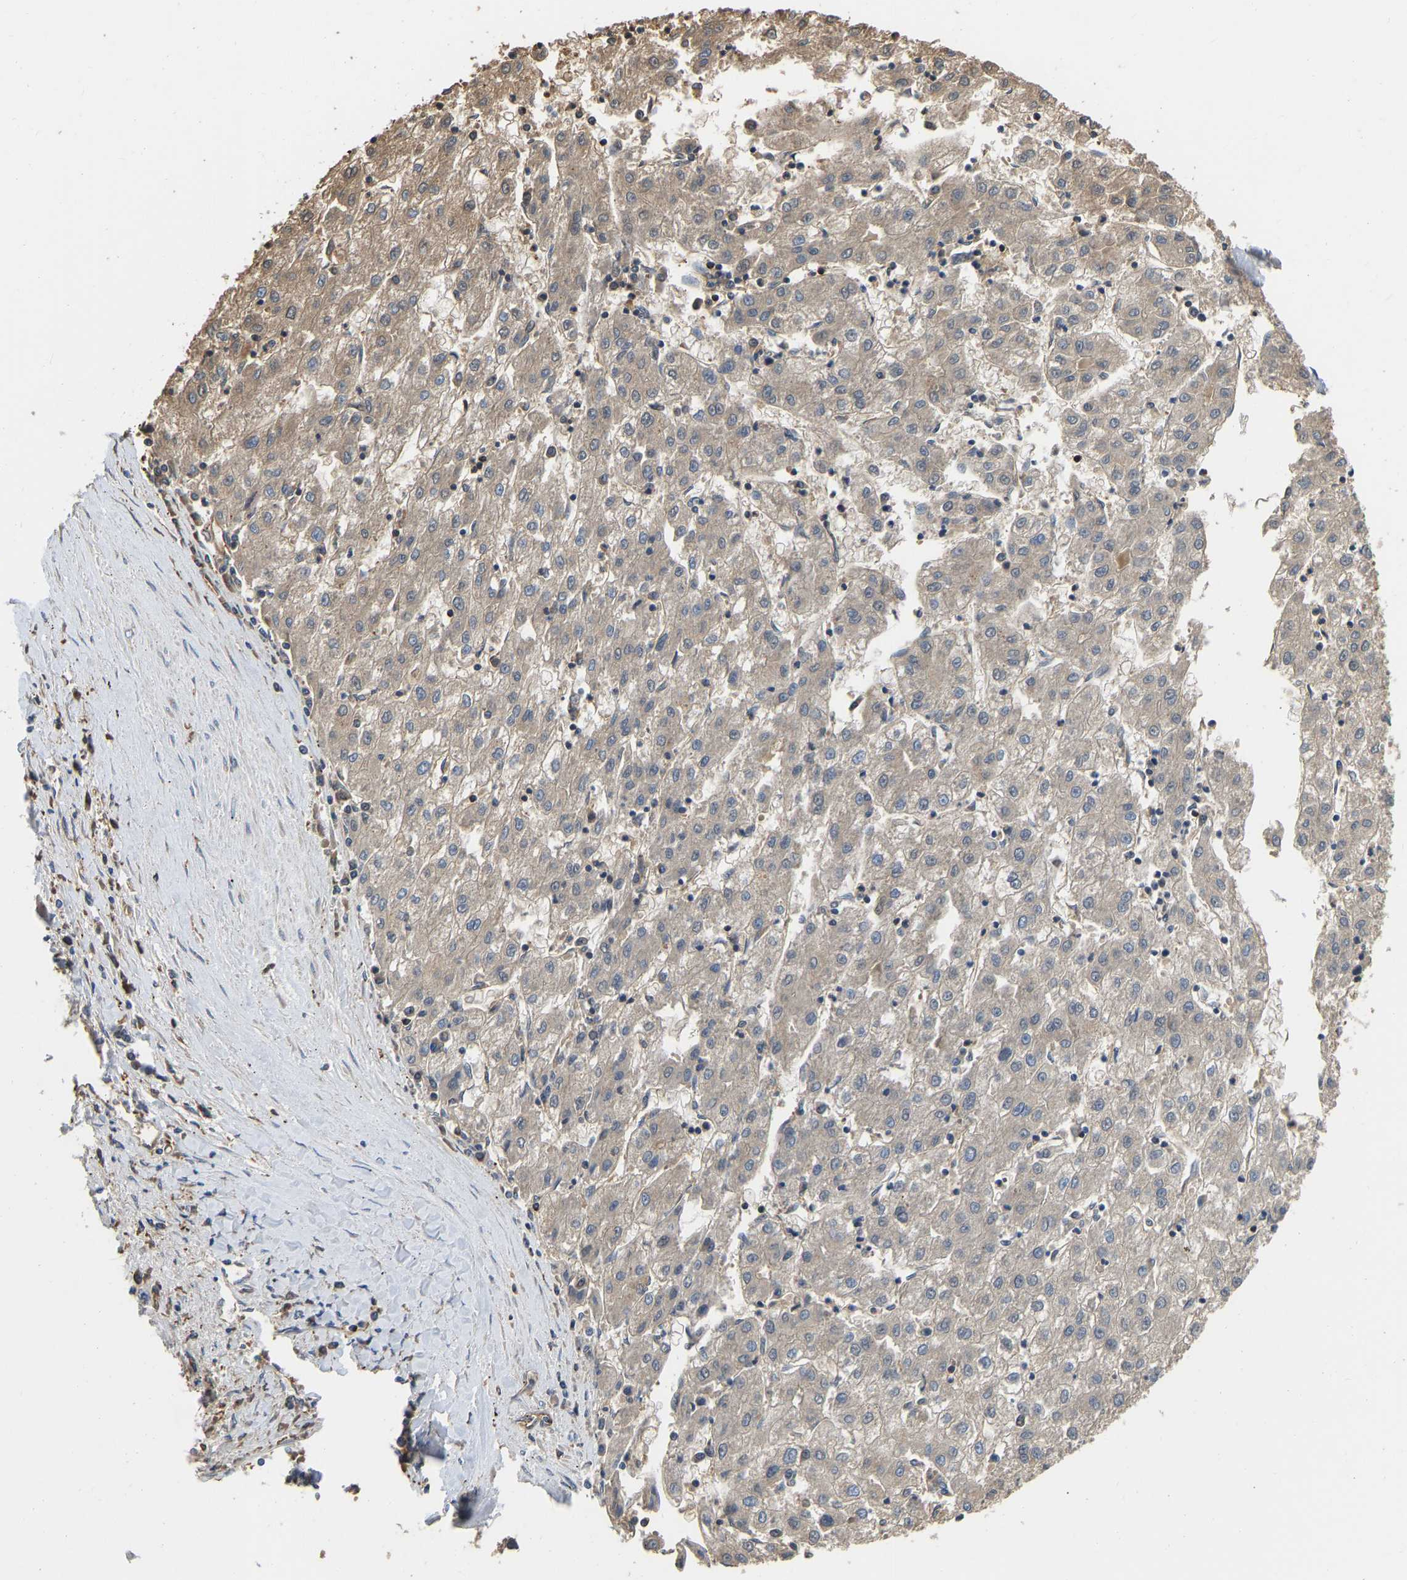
{"staining": {"intensity": "weak", "quantity": ">75%", "location": "cytoplasmic/membranous"}, "tissue": "liver cancer", "cell_type": "Tumor cells", "image_type": "cancer", "snomed": [{"axis": "morphology", "description": "Carcinoma, Hepatocellular, NOS"}, {"axis": "topography", "description": "Liver"}], "caption": "A brown stain labels weak cytoplasmic/membranous positivity of a protein in liver hepatocellular carcinoma tumor cells.", "gene": "FLNB", "patient": {"sex": "male", "age": 72}}